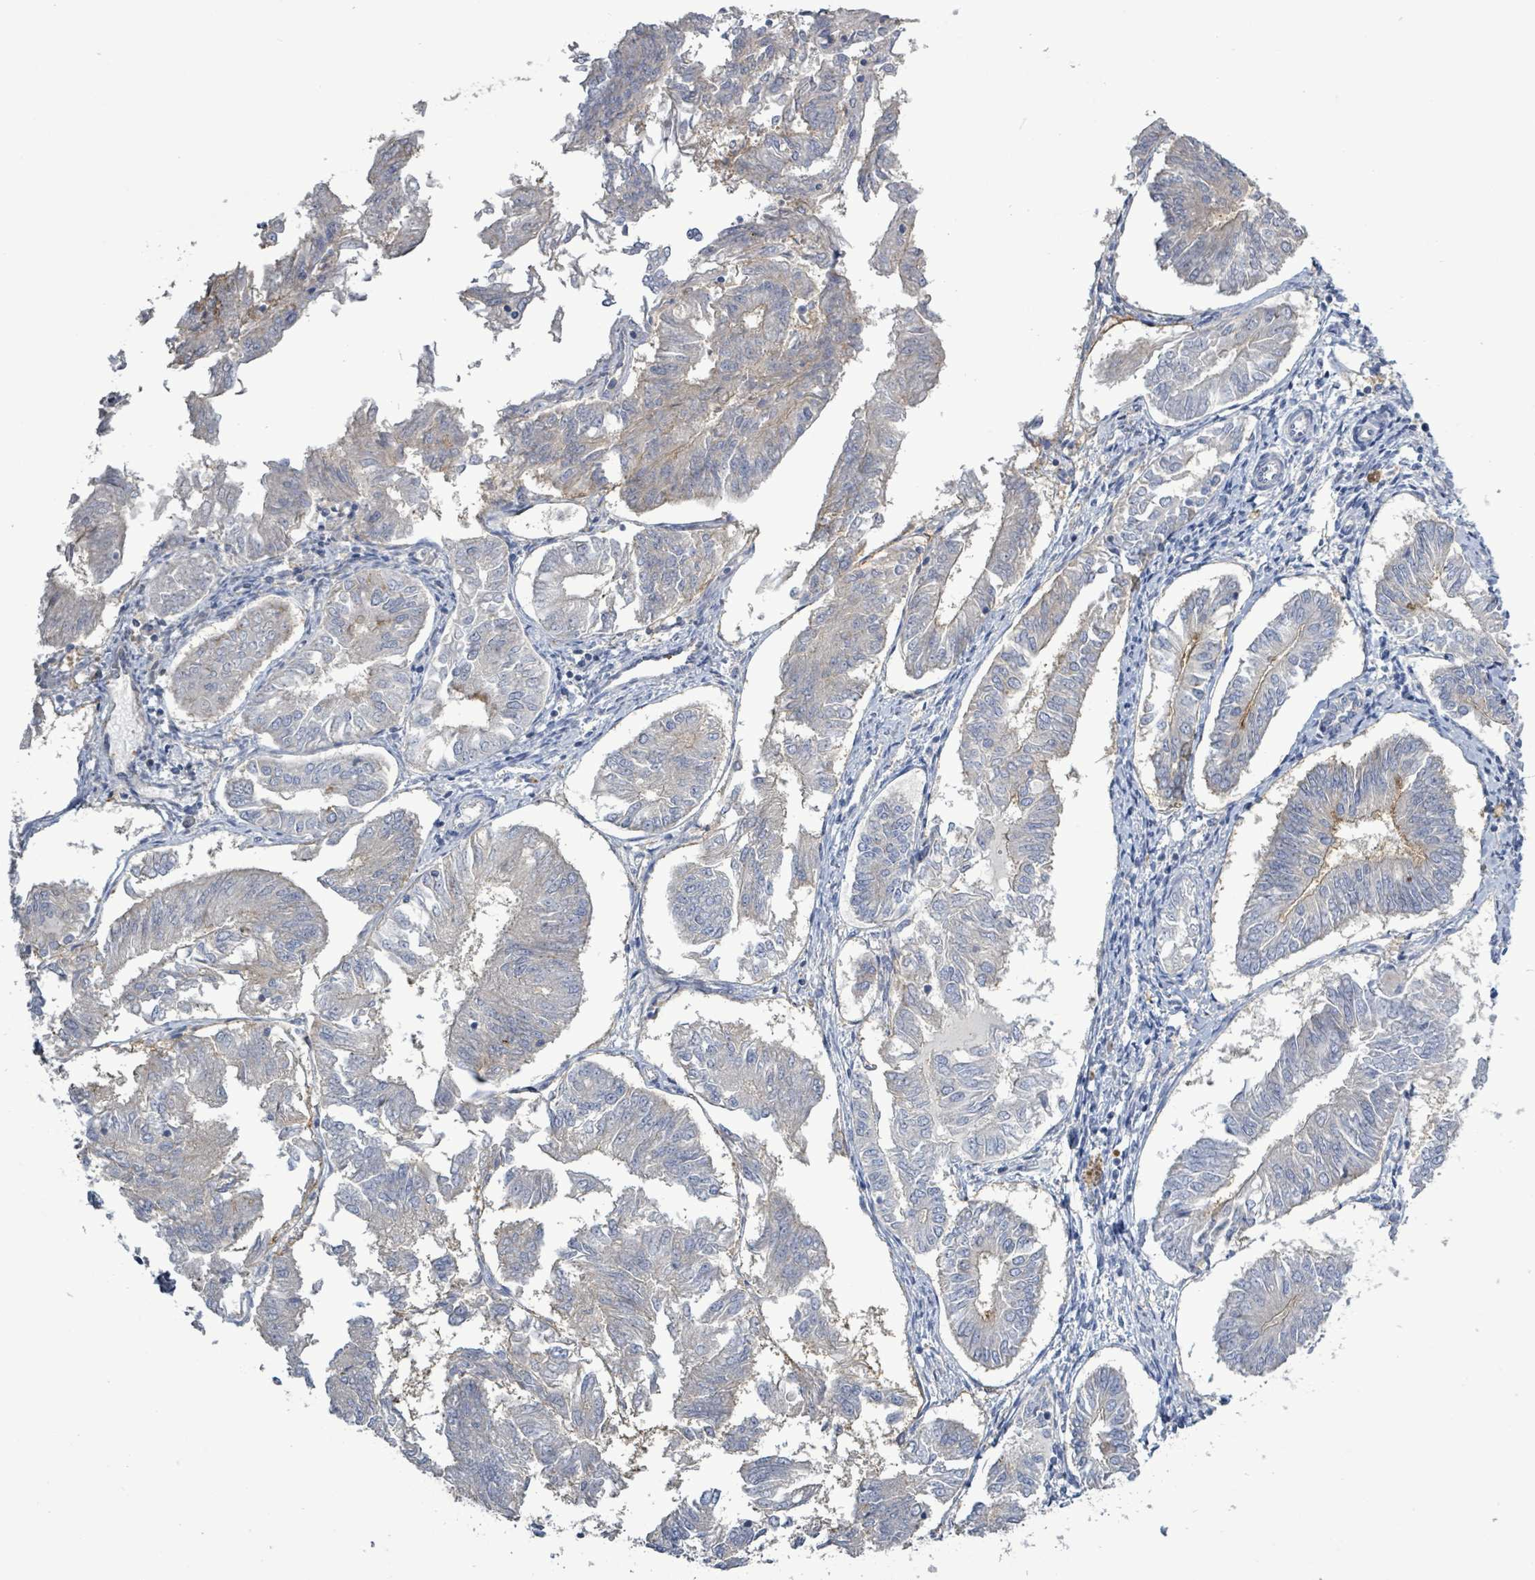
{"staining": {"intensity": "weak", "quantity": "<25%", "location": "cytoplasmic/membranous"}, "tissue": "endometrial cancer", "cell_type": "Tumor cells", "image_type": "cancer", "snomed": [{"axis": "morphology", "description": "Adenocarcinoma, NOS"}, {"axis": "topography", "description": "Endometrium"}], "caption": "Endometrial cancer (adenocarcinoma) stained for a protein using IHC demonstrates no expression tumor cells.", "gene": "KRAS", "patient": {"sex": "female", "age": 58}}